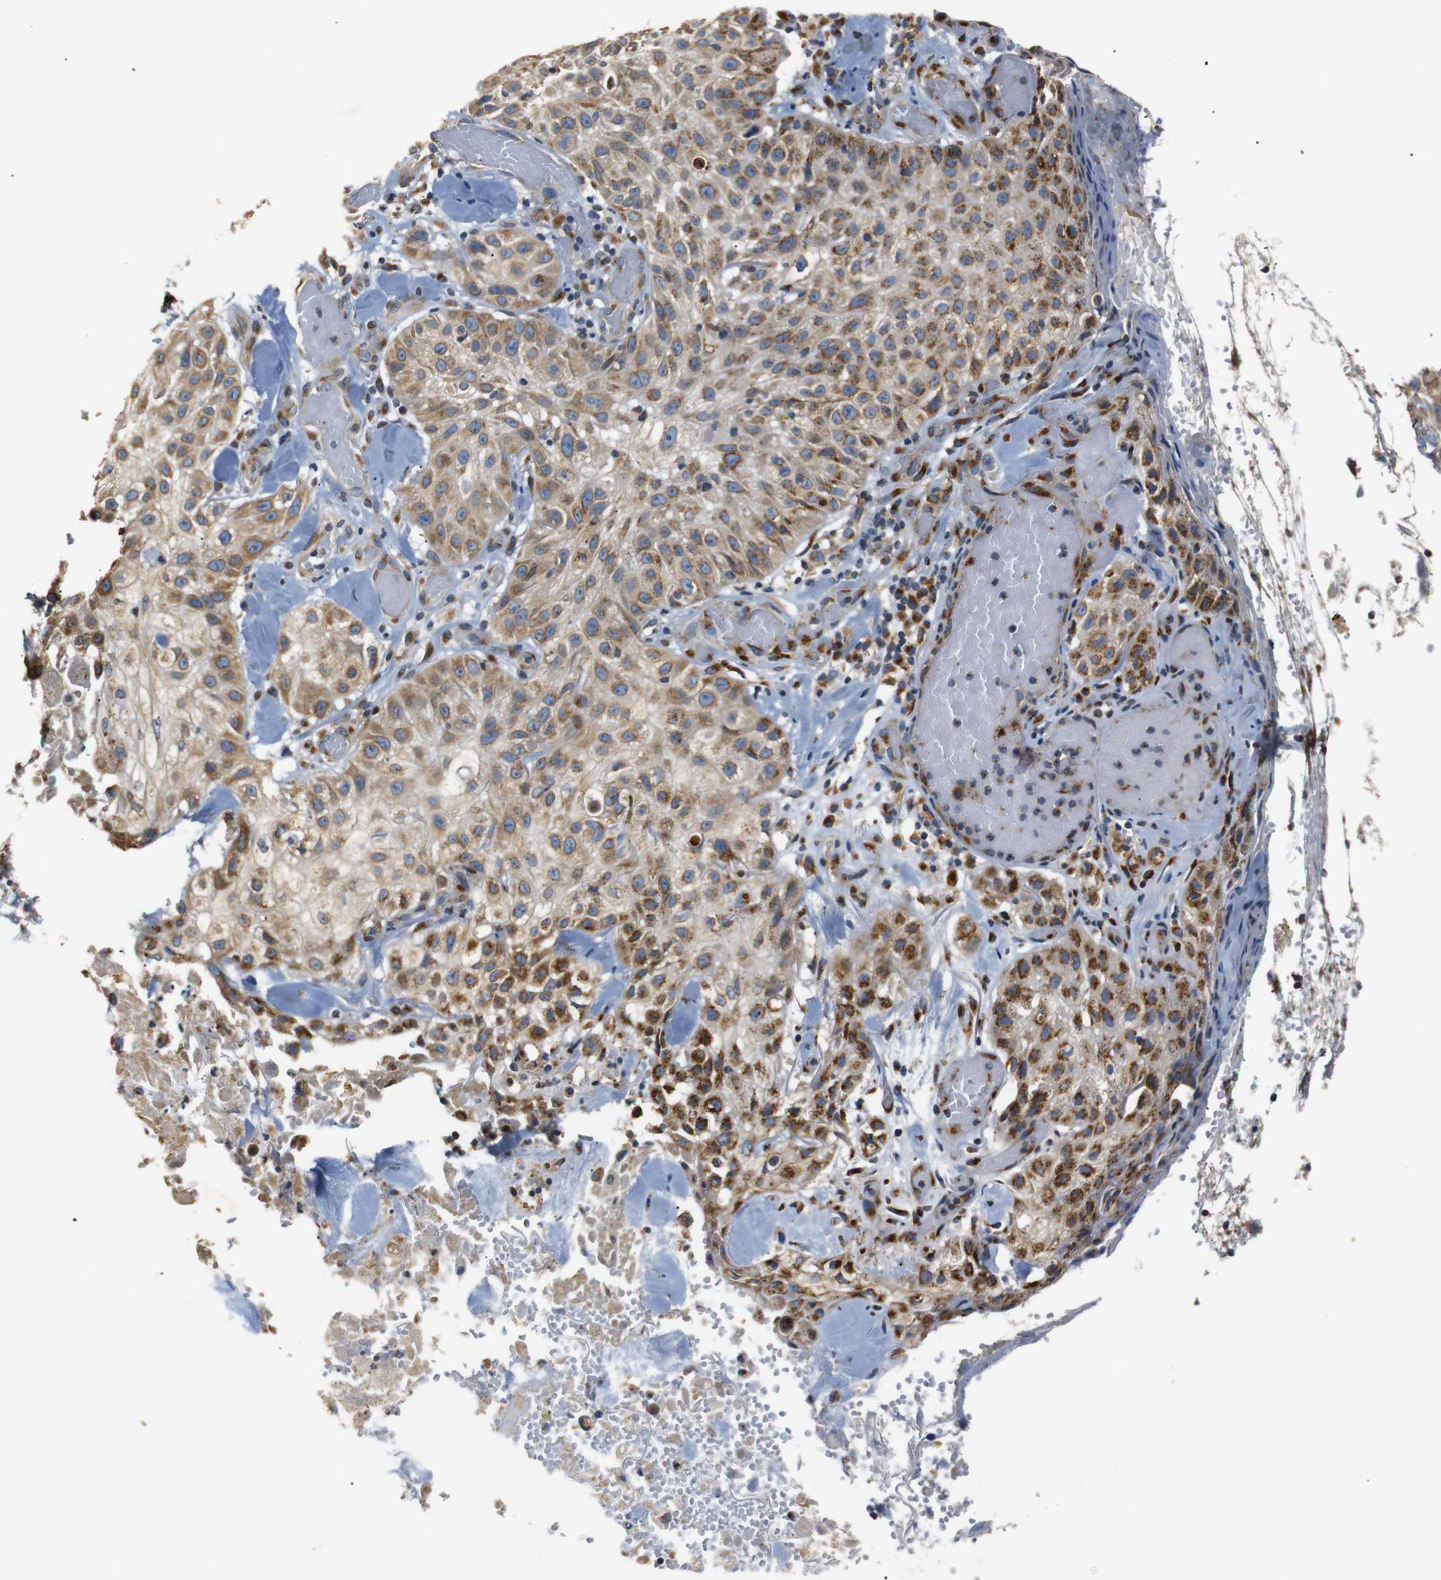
{"staining": {"intensity": "moderate", "quantity": ">75%", "location": "cytoplasmic/membranous"}, "tissue": "skin cancer", "cell_type": "Tumor cells", "image_type": "cancer", "snomed": [{"axis": "morphology", "description": "Squamous cell carcinoma, NOS"}, {"axis": "topography", "description": "Skin"}], "caption": "DAB (3,3'-diaminobenzidine) immunohistochemical staining of human squamous cell carcinoma (skin) reveals moderate cytoplasmic/membranous protein staining in about >75% of tumor cells.", "gene": "TMED2", "patient": {"sex": "male", "age": 86}}